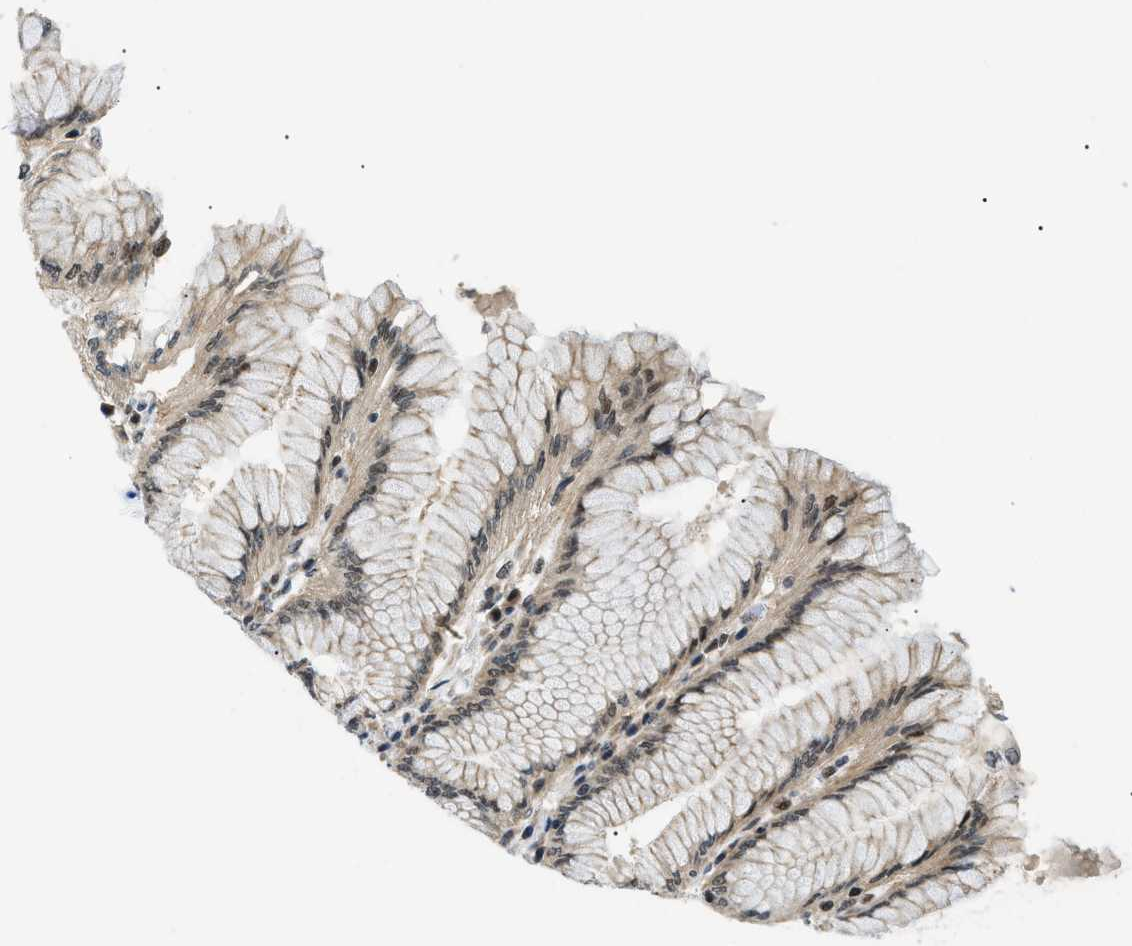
{"staining": {"intensity": "strong", "quantity": ">75%", "location": "cytoplasmic/membranous,nuclear"}, "tissue": "stomach", "cell_type": "Glandular cells", "image_type": "normal", "snomed": [{"axis": "morphology", "description": "Normal tissue, NOS"}, {"axis": "topography", "description": "Stomach"}, {"axis": "topography", "description": "Stomach, lower"}], "caption": "This micrograph displays IHC staining of benign human stomach, with high strong cytoplasmic/membranous,nuclear staining in about >75% of glandular cells.", "gene": "CWC25", "patient": {"sex": "female", "age": 56}}